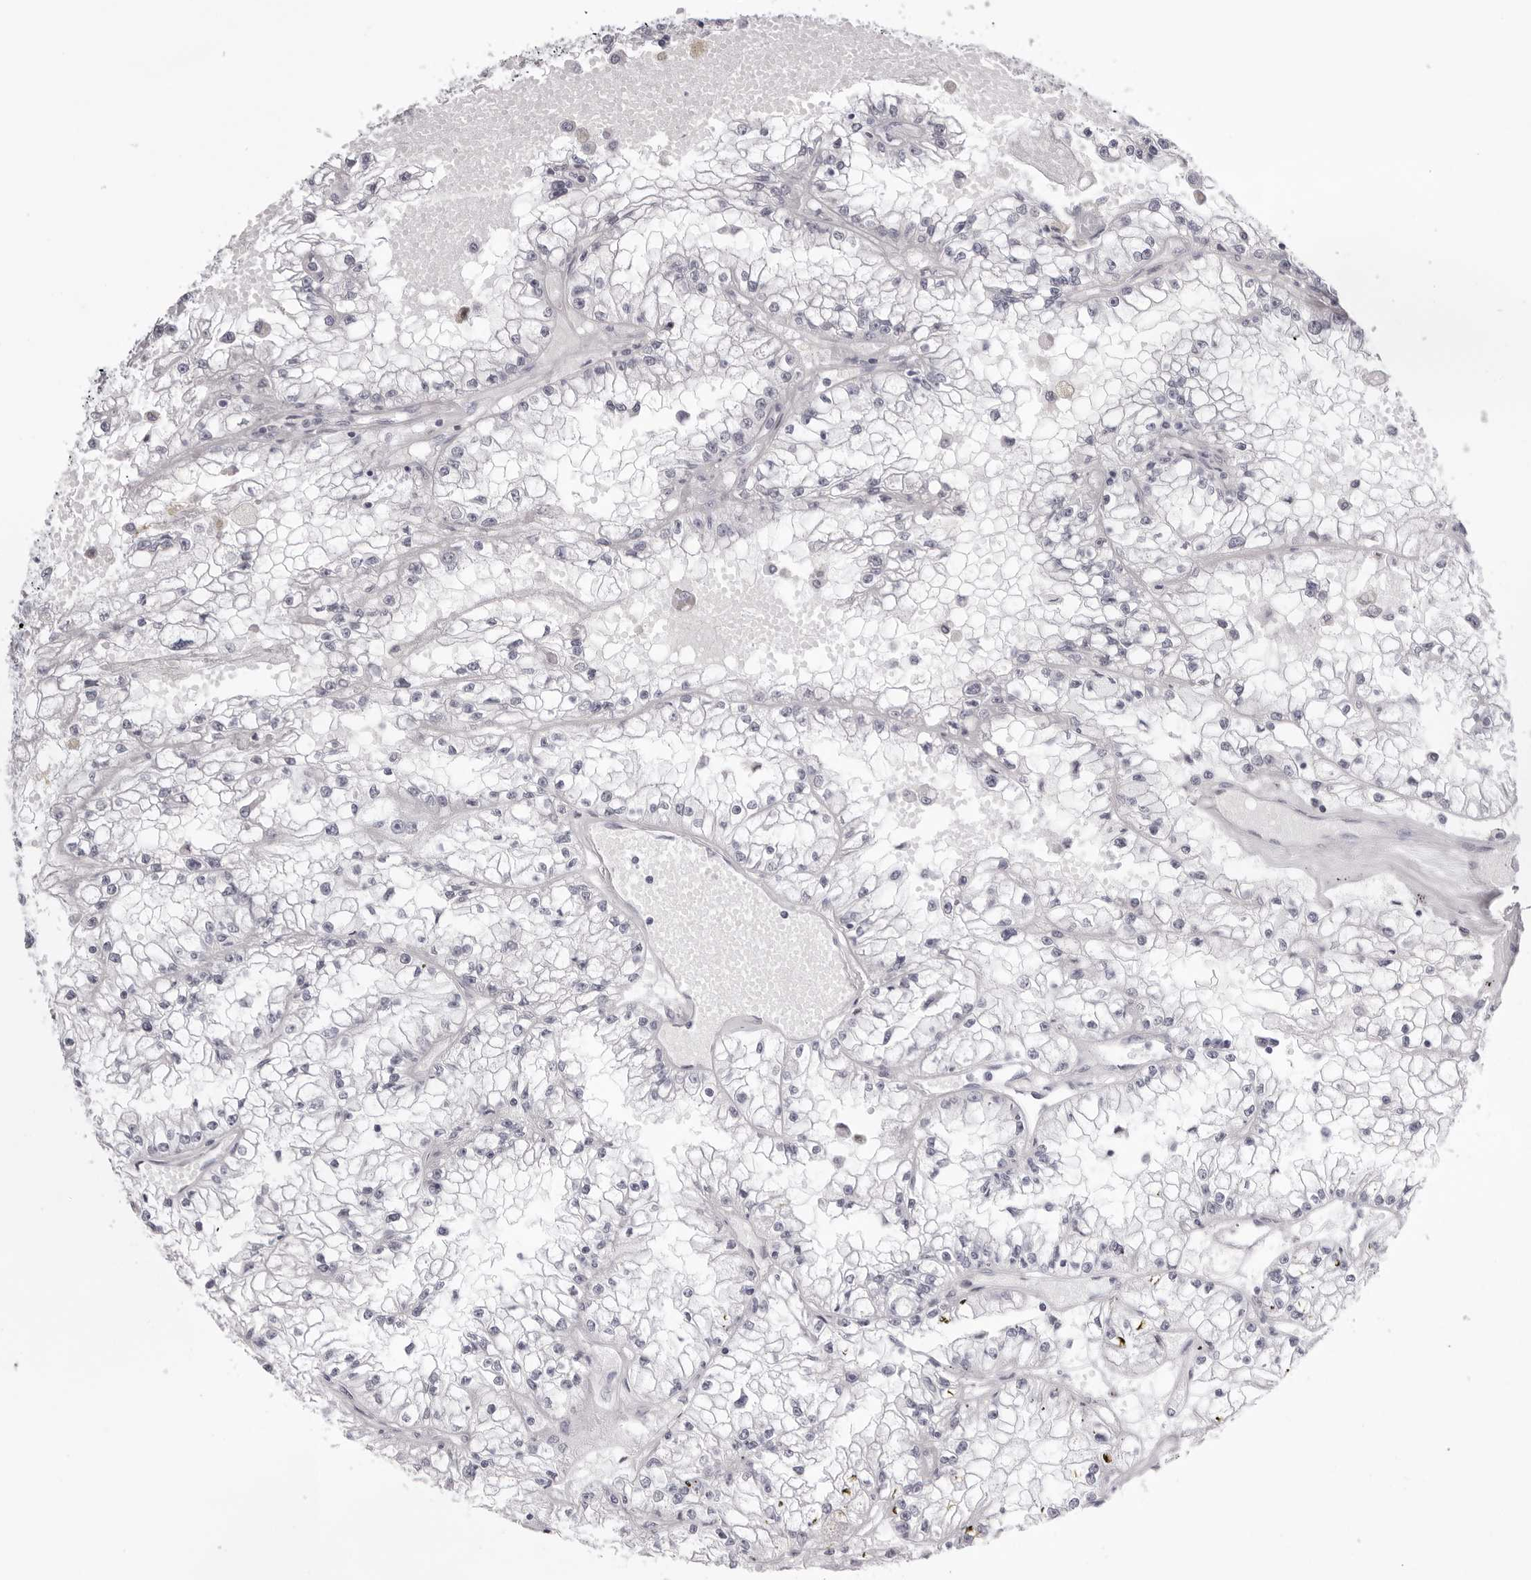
{"staining": {"intensity": "negative", "quantity": "none", "location": "none"}, "tissue": "renal cancer", "cell_type": "Tumor cells", "image_type": "cancer", "snomed": [{"axis": "morphology", "description": "Adenocarcinoma, NOS"}, {"axis": "topography", "description": "Kidney"}], "caption": "Renal cancer was stained to show a protein in brown. There is no significant positivity in tumor cells.", "gene": "TMOD4", "patient": {"sex": "male", "age": 56}}